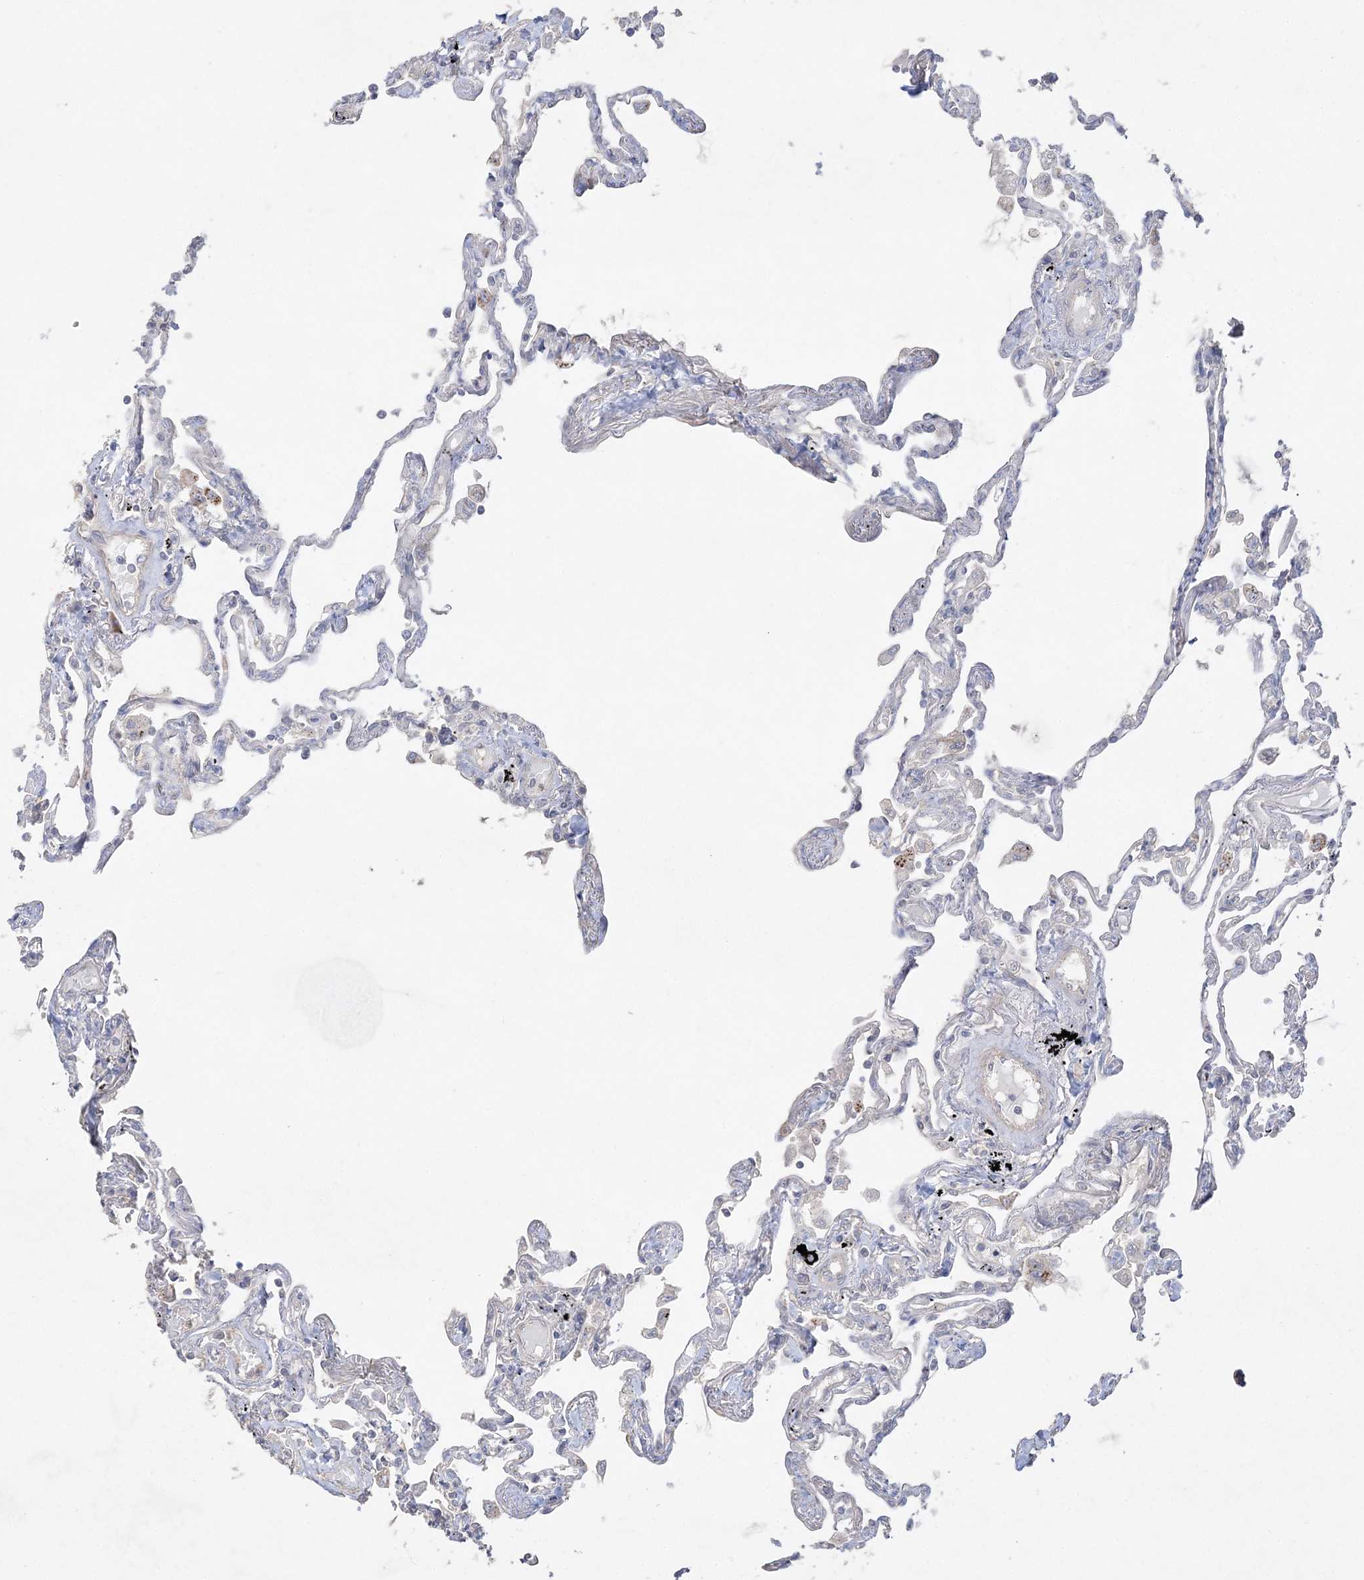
{"staining": {"intensity": "negative", "quantity": "none", "location": "none"}, "tissue": "lung", "cell_type": "Alveolar cells", "image_type": "normal", "snomed": [{"axis": "morphology", "description": "Normal tissue, NOS"}, {"axis": "topography", "description": "Lung"}], "caption": "Immunohistochemistry photomicrograph of benign lung stained for a protein (brown), which shows no positivity in alveolar cells. (DAB (3,3'-diaminobenzidine) immunohistochemistry with hematoxylin counter stain).", "gene": "SH3BP4", "patient": {"sex": "female", "age": 67}}